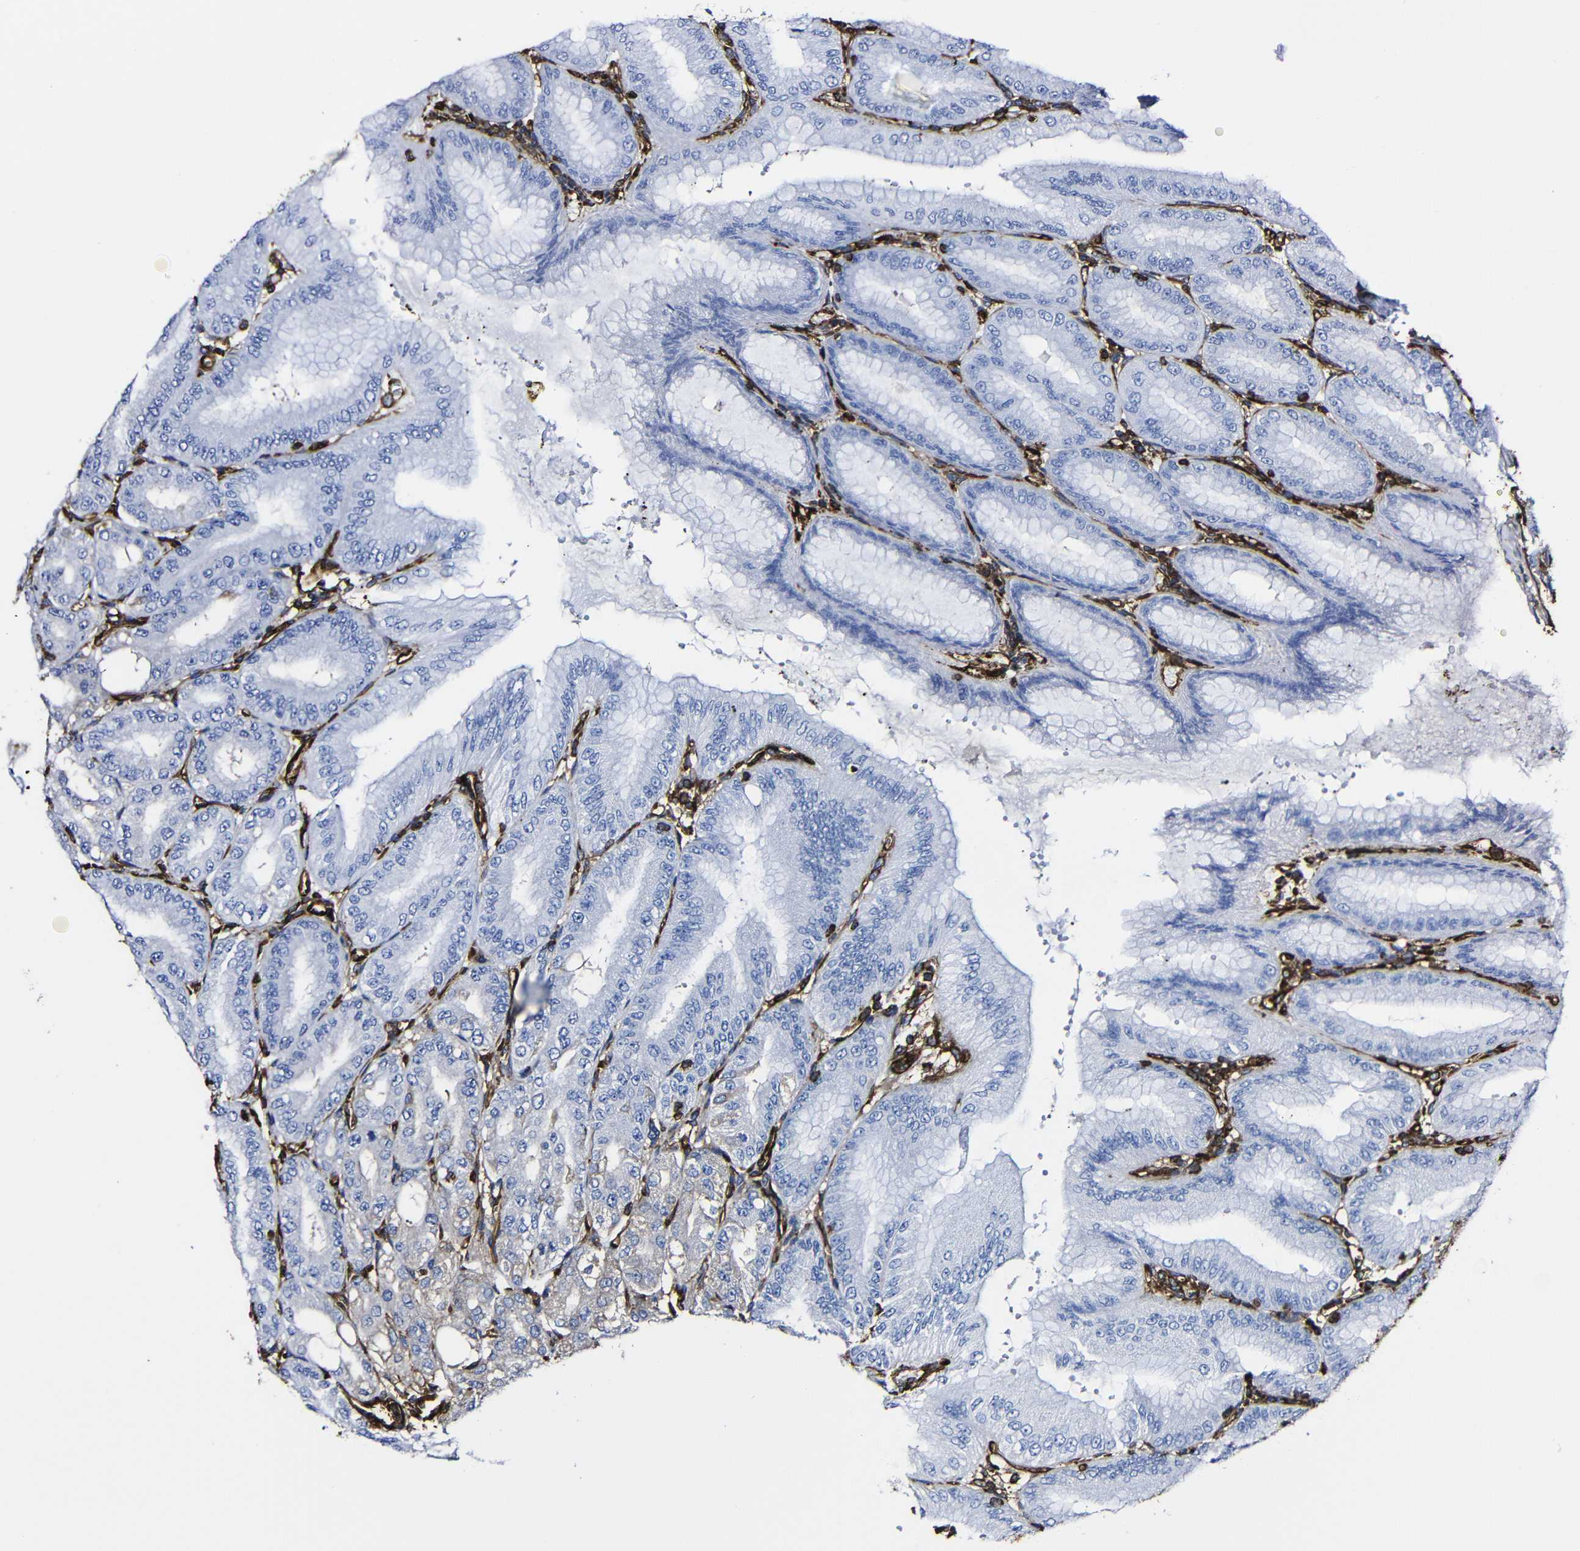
{"staining": {"intensity": "weak", "quantity": "<25%", "location": "cytoplasmic/membranous"}, "tissue": "stomach", "cell_type": "Glandular cells", "image_type": "normal", "snomed": [{"axis": "morphology", "description": "Normal tissue, NOS"}, {"axis": "topography", "description": "Stomach, lower"}], "caption": "Immunohistochemistry (IHC) histopathology image of normal human stomach stained for a protein (brown), which exhibits no staining in glandular cells. (Stains: DAB (3,3'-diaminobenzidine) immunohistochemistry (IHC) with hematoxylin counter stain, Microscopy: brightfield microscopy at high magnification).", "gene": "MSN", "patient": {"sex": "male", "age": 71}}